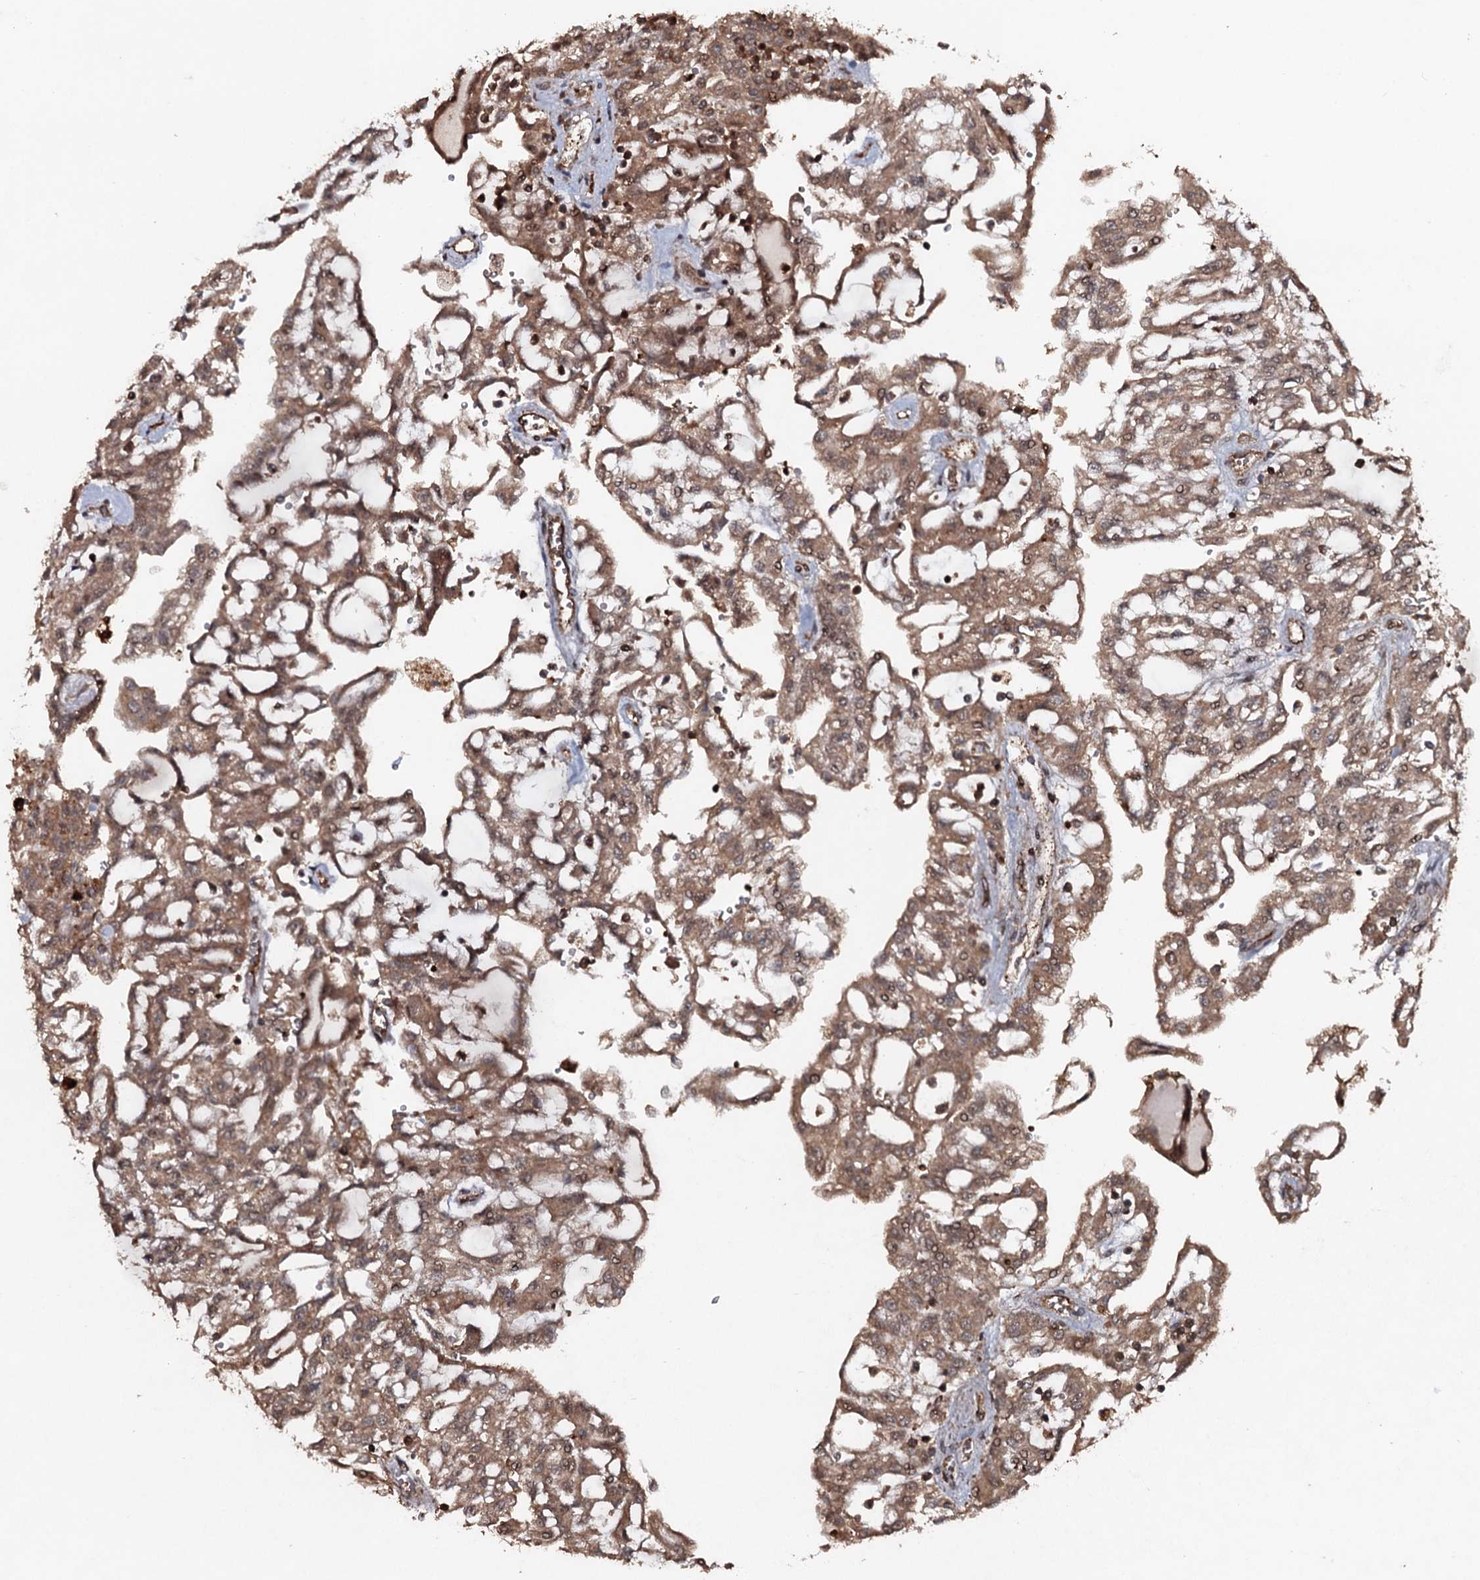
{"staining": {"intensity": "moderate", "quantity": ">75%", "location": "cytoplasmic/membranous"}, "tissue": "renal cancer", "cell_type": "Tumor cells", "image_type": "cancer", "snomed": [{"axis": "morphology", "description": "Adenocarcinoma, NOS"}, {"axis": "topography", "description": "Kidney"}], "caption": "The micrograph exhibits staining of renal cancer (adenocarcinoma), revealing moderate cytoplasmic/membranous protein expression (brown color) within tumor cells.", "gene": "ADGRG3", "patient": {"sex": "male", "age": 63}}